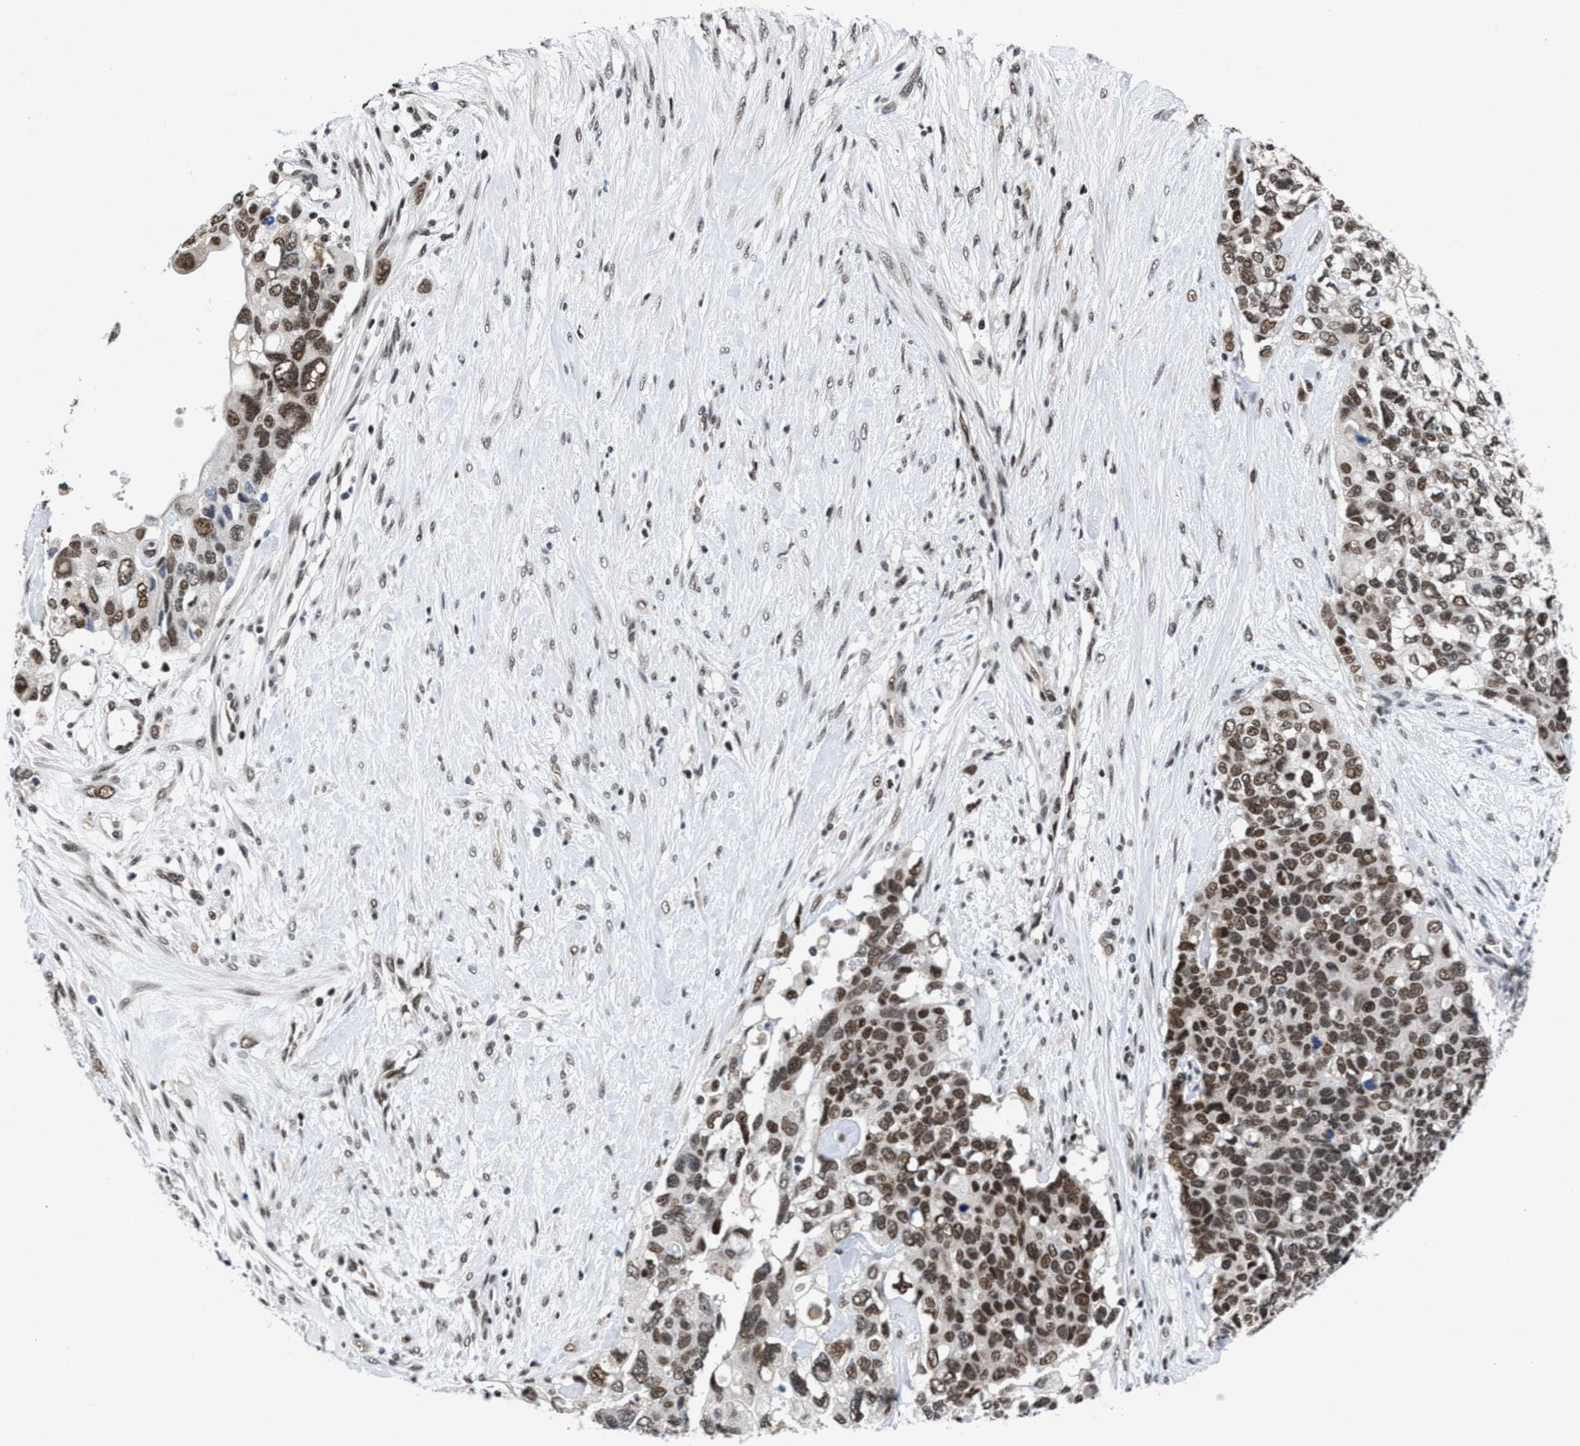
{"staining": {"intensity": "moderate", "quantity": ">75%", "location": "nuclear"}, "tissue": "pancreatic cancer", "cell_type": "Tumor cells", "image_type": "cancer", "snomed": [{"axis": "morphology", "description": "Adenocarcinoma, NOS"}, {"axis": "topography", "description": "Pancreas"}], "caption": "Immunohistochemistry histopathology image of neoplastic tissue: human adenocarcinoma (pancreatic) stained using immunohistochemistry reveals medium levels of moderate protein expression localized specifically in the nuclear of tumor cells, appearing as a nuclear brown color.", "gene": "WDR81", "patient": {"sex": "female", "age": 56}}